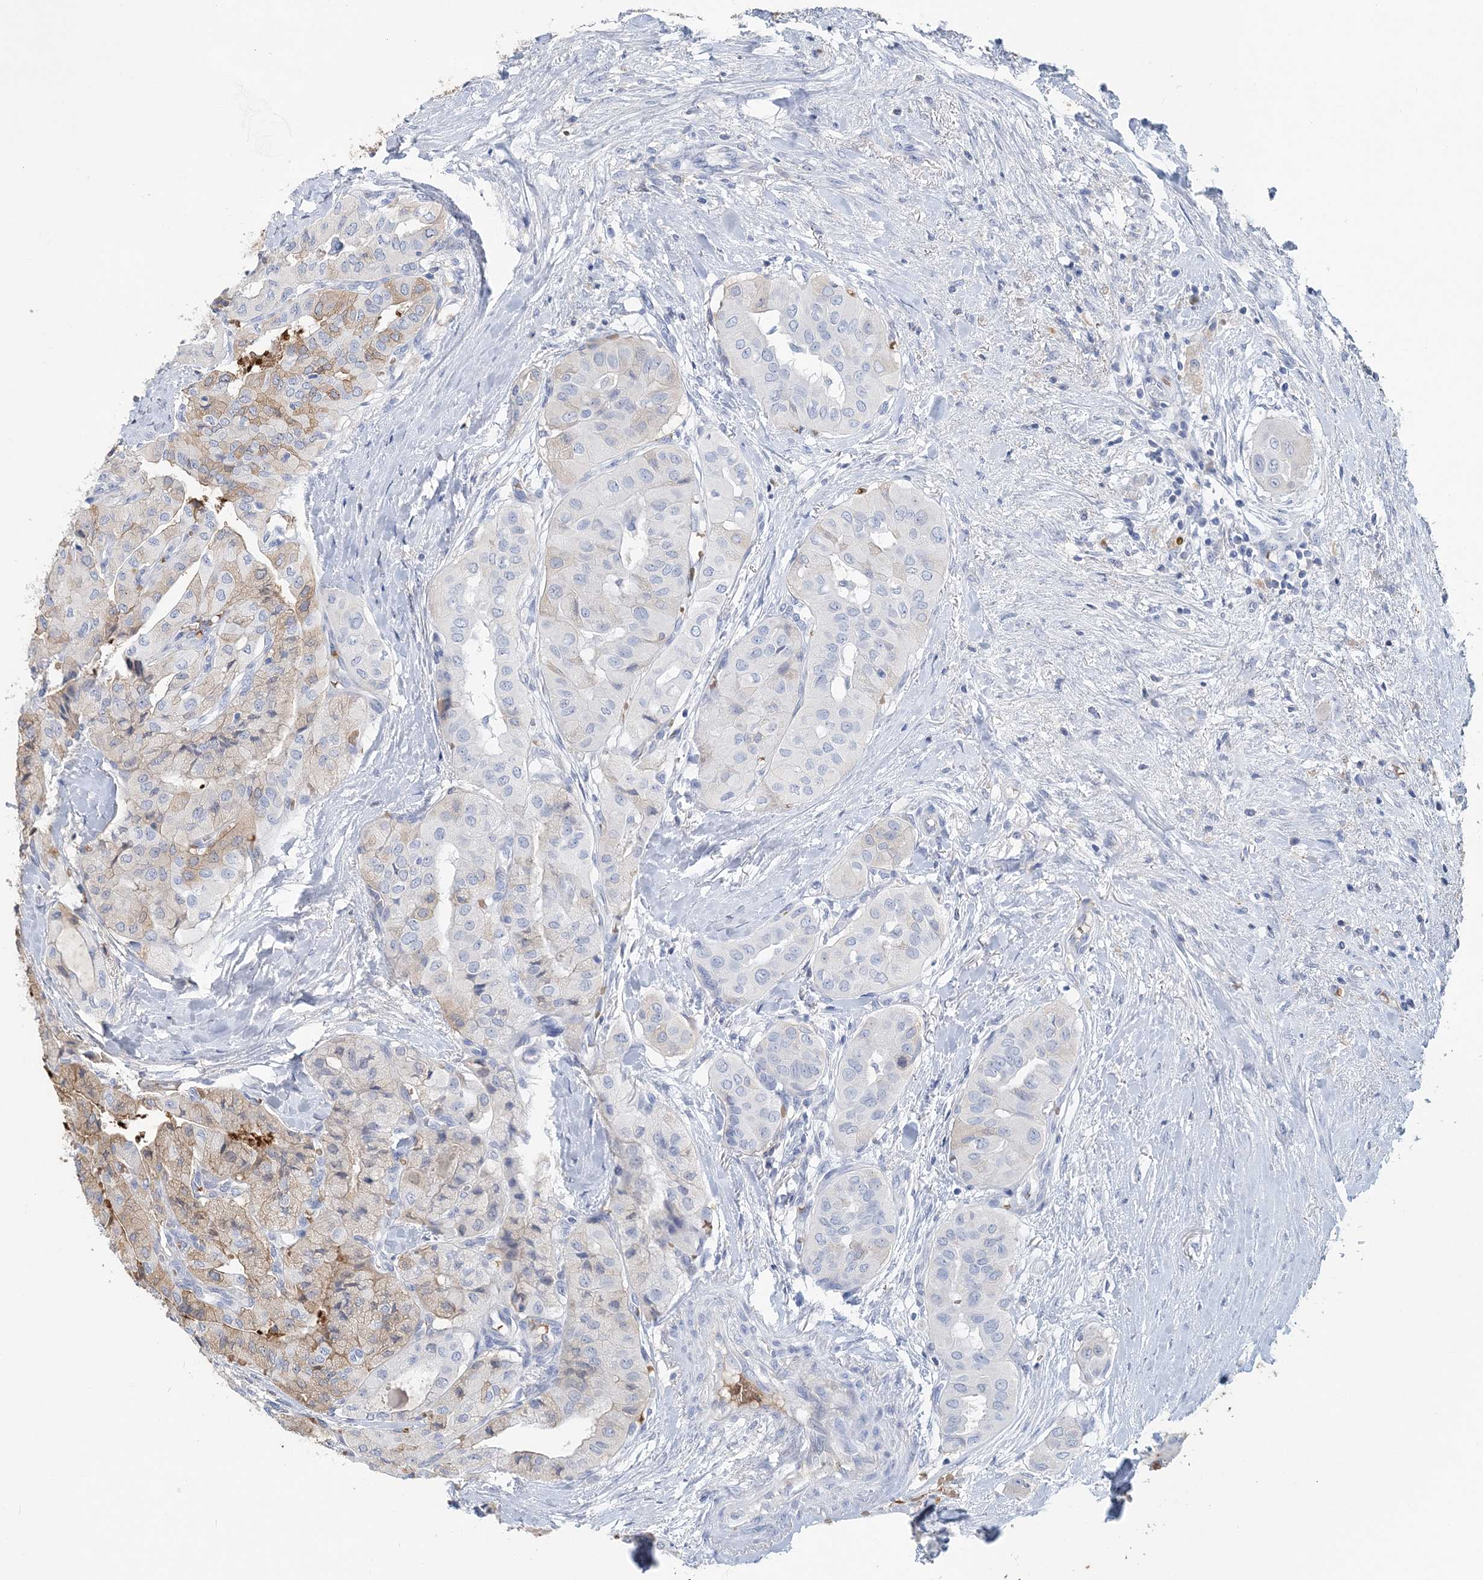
{"staining": {"intensity": "weak", "quantity": "<25%", "location": "cytoplasmic/membranous"}, "tissue": "thyroid cancer", "cell_type": "Tumor cells", "image_type": "cancer", "snomed": [{"axis": "morphology", "description": "Papillary adenocarcinoma, NOS"}, {"axis": "topography", "description": "Thyroid gland"}], "caption": "Tumor cells are negative for brown protein staining in thyroid papillary adenocarcinoma.", "gene": "HBD", "patient": {"sex": "female", "age": 59}}